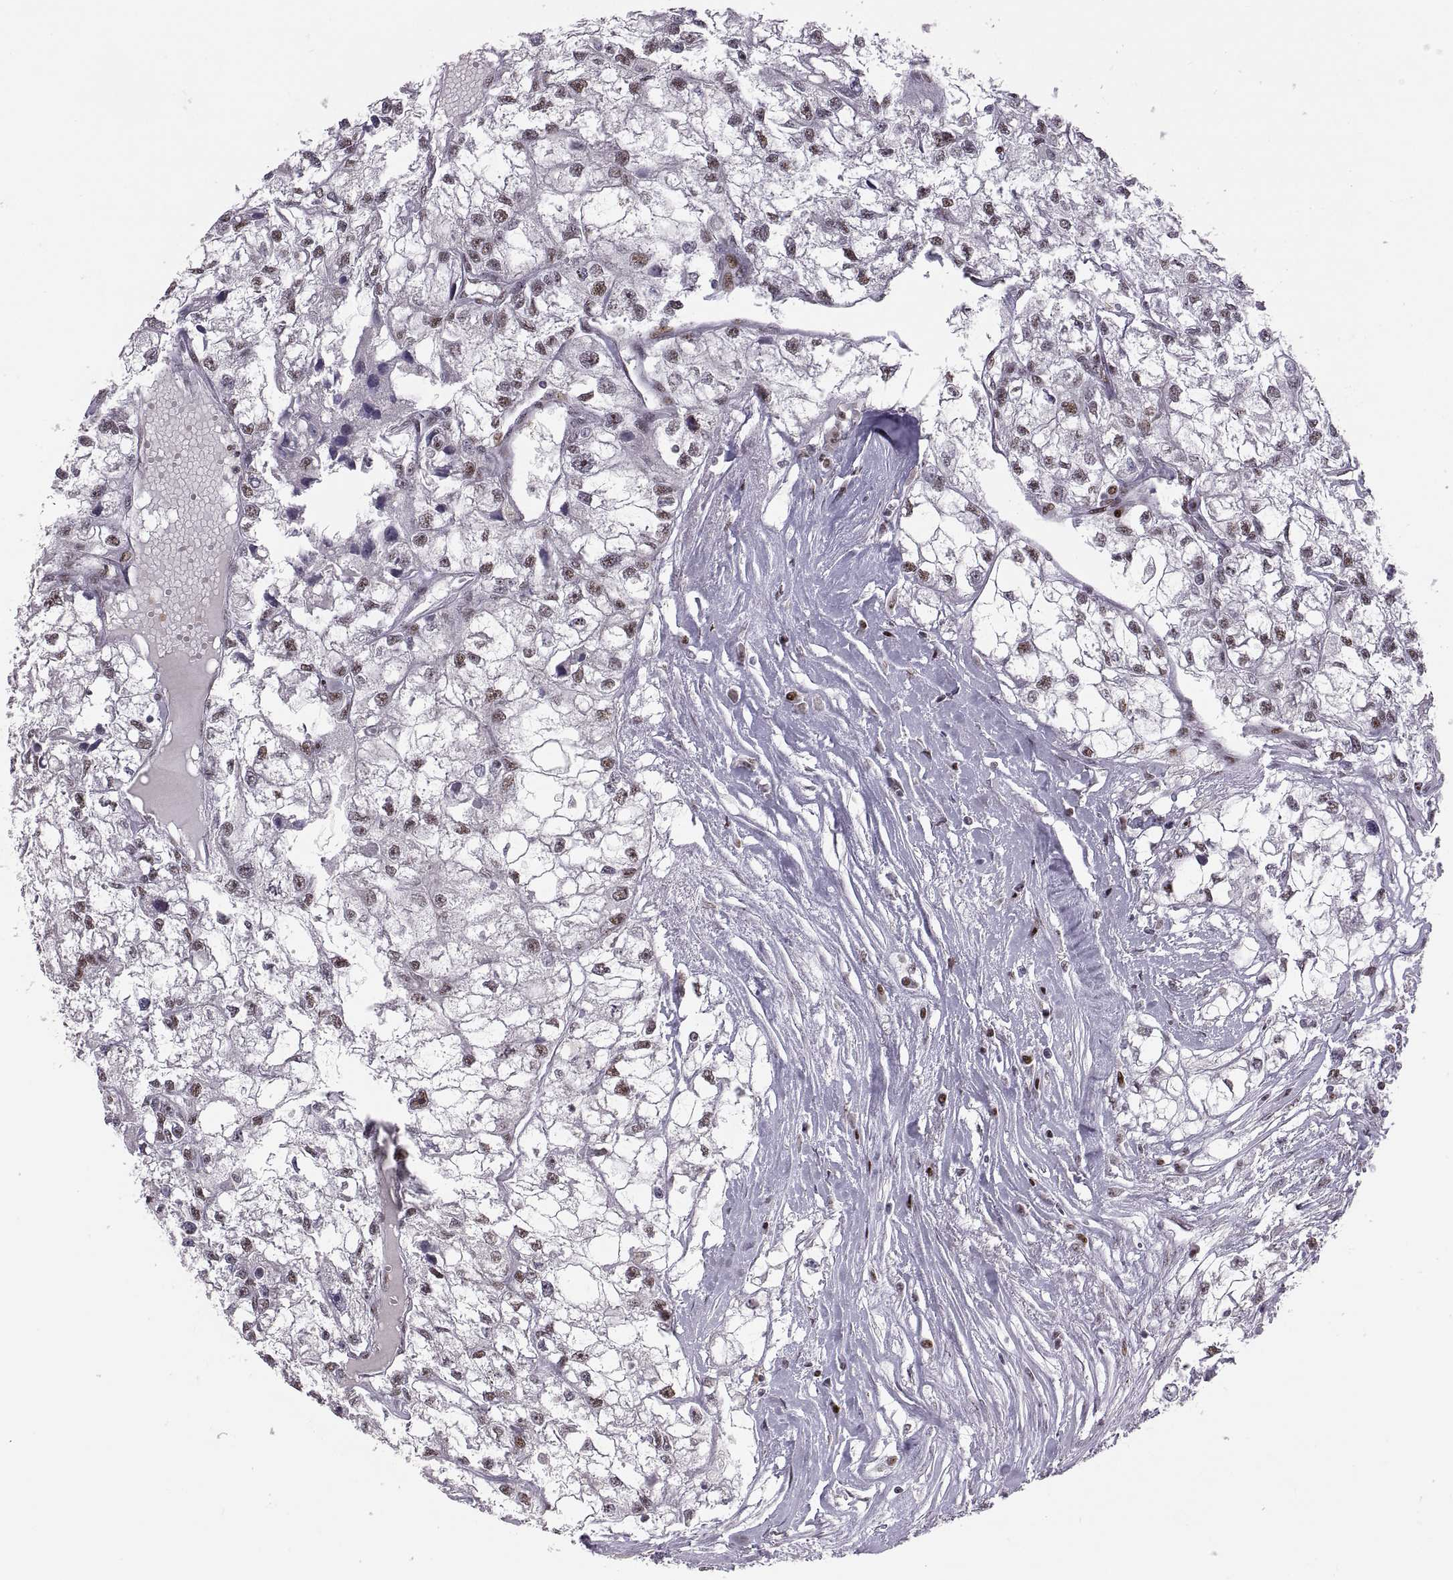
{"staining": {"intensity": "moderate", "quantity": ">75%", "location": "nuclear"}, "tissue": "renal cancer", "cell_type": "Tumor cells", "image_type": "cancer", "snomed": [{"axis": "morphology", "description": "Adenocarcinoma, NOS"}, {"axis": "topography", "description": "Kidney"}], "caption": "Adenocarcinoma (renal) stained with immunohistochemistry reveals moderate nuclear positivity in approximately >75% of tumor cells.", "gene": "SNAI1", "patient": {"sex": "male", "age": 56}}